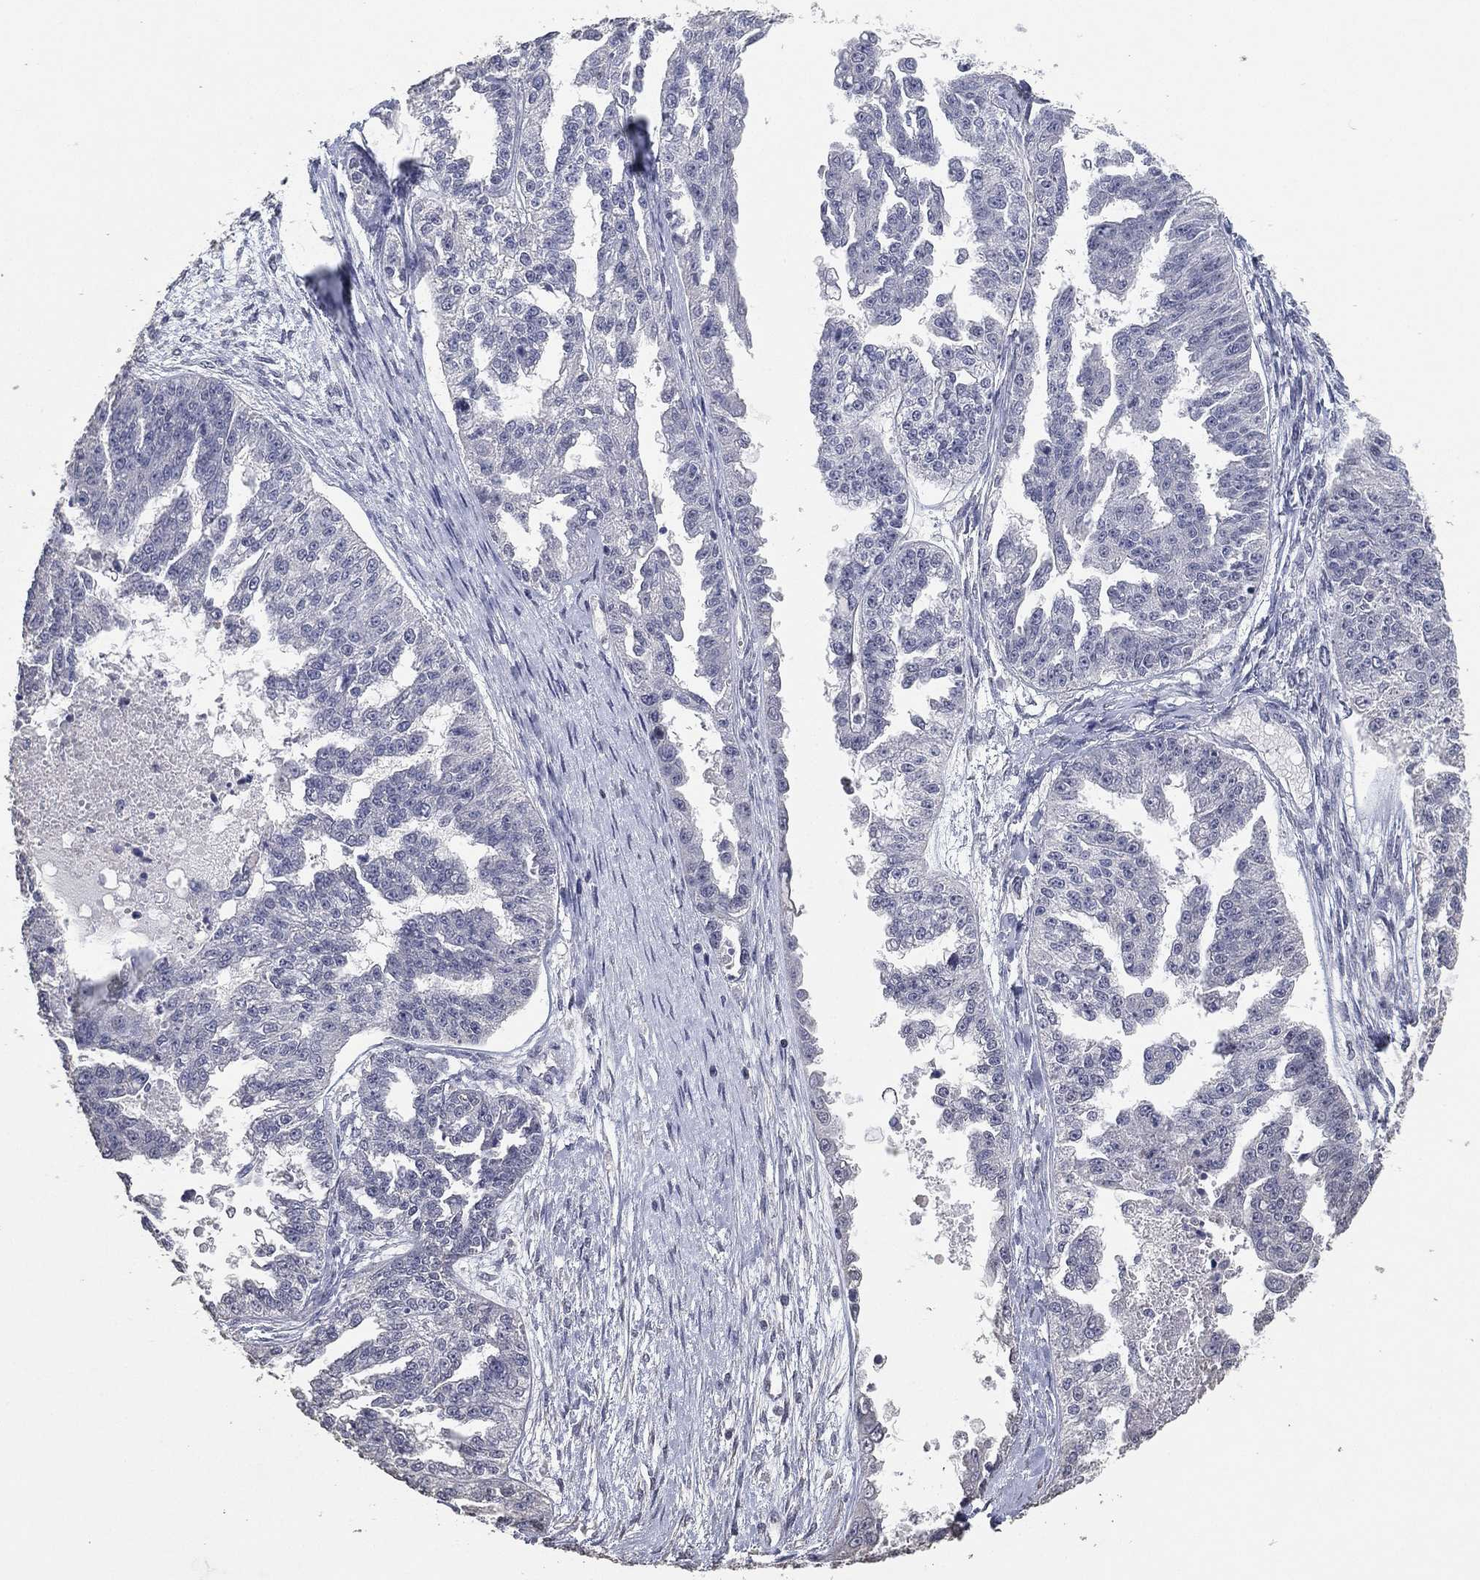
{"staining": {"intensity": "negative", "quantity": "none", "location": "none"}, "tissue": "ovarian cancer", "cell_type": "Tumor cells", "image_type": "cancer", "snomed": [{"axis": "morphology", "description": "Cystadenocarcinoma, serous, NOS"}, {"axis": "topography", "description": "Ovary"}], "caption": "Ovarian cancer (serous cystadenocarcinoma) was stained to show a protein in brown. There is no significant expression in tumor cells. (Stains: DAB (3,3'-diaminobenzidine) immunohistochemistry (IHC) with hematoxylin counter stain, Microscopy: brightfield microscopy at high magnification).", "gene": "DSG1", "patient": {"sex": "female", "age": 58}}